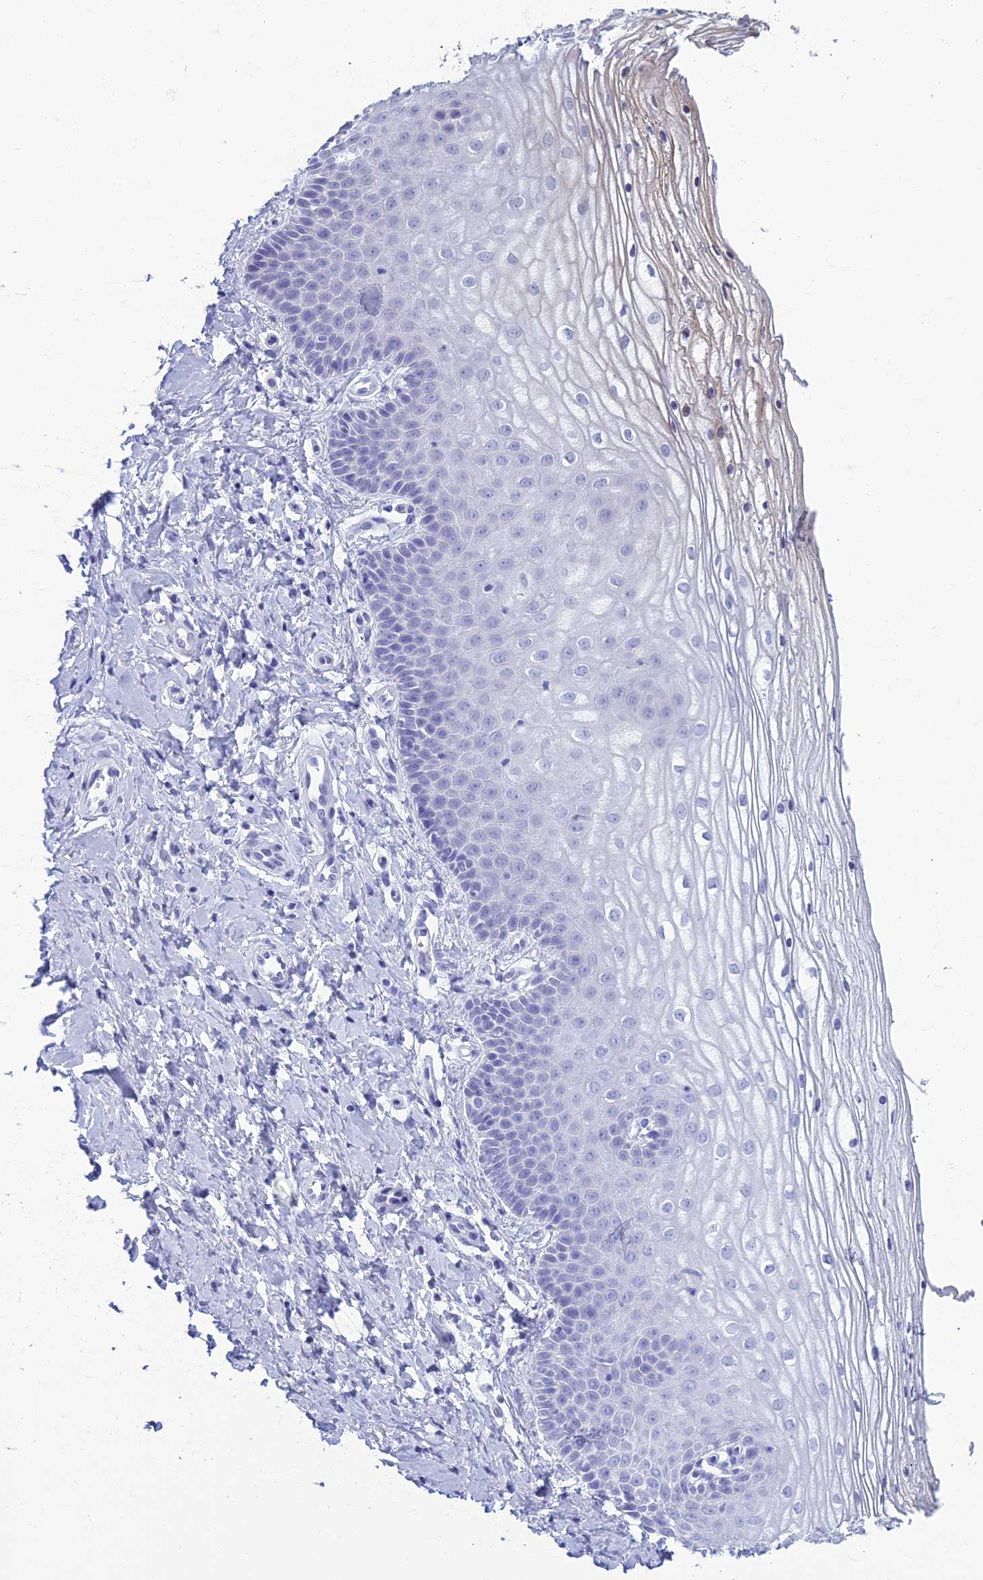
{"staining": {"intensity": "negative", "quantity": "none", "location": "none"}, "tissue": "vagina", "cell_type": "Squamous epithelial cells", "image_type": "normal", "snomed": [{"axis": "morphology", "description": "Normal tissue, NOS"}, {"axis": "topography", "description": "Vagina"}], "caption": "DAB immunohistochemical staining of normal human vagina demonstrates no significant positivity in squamous epithelial cells.", "gene": "MUC13", "patient": {"sex": "female", "age": 68}}